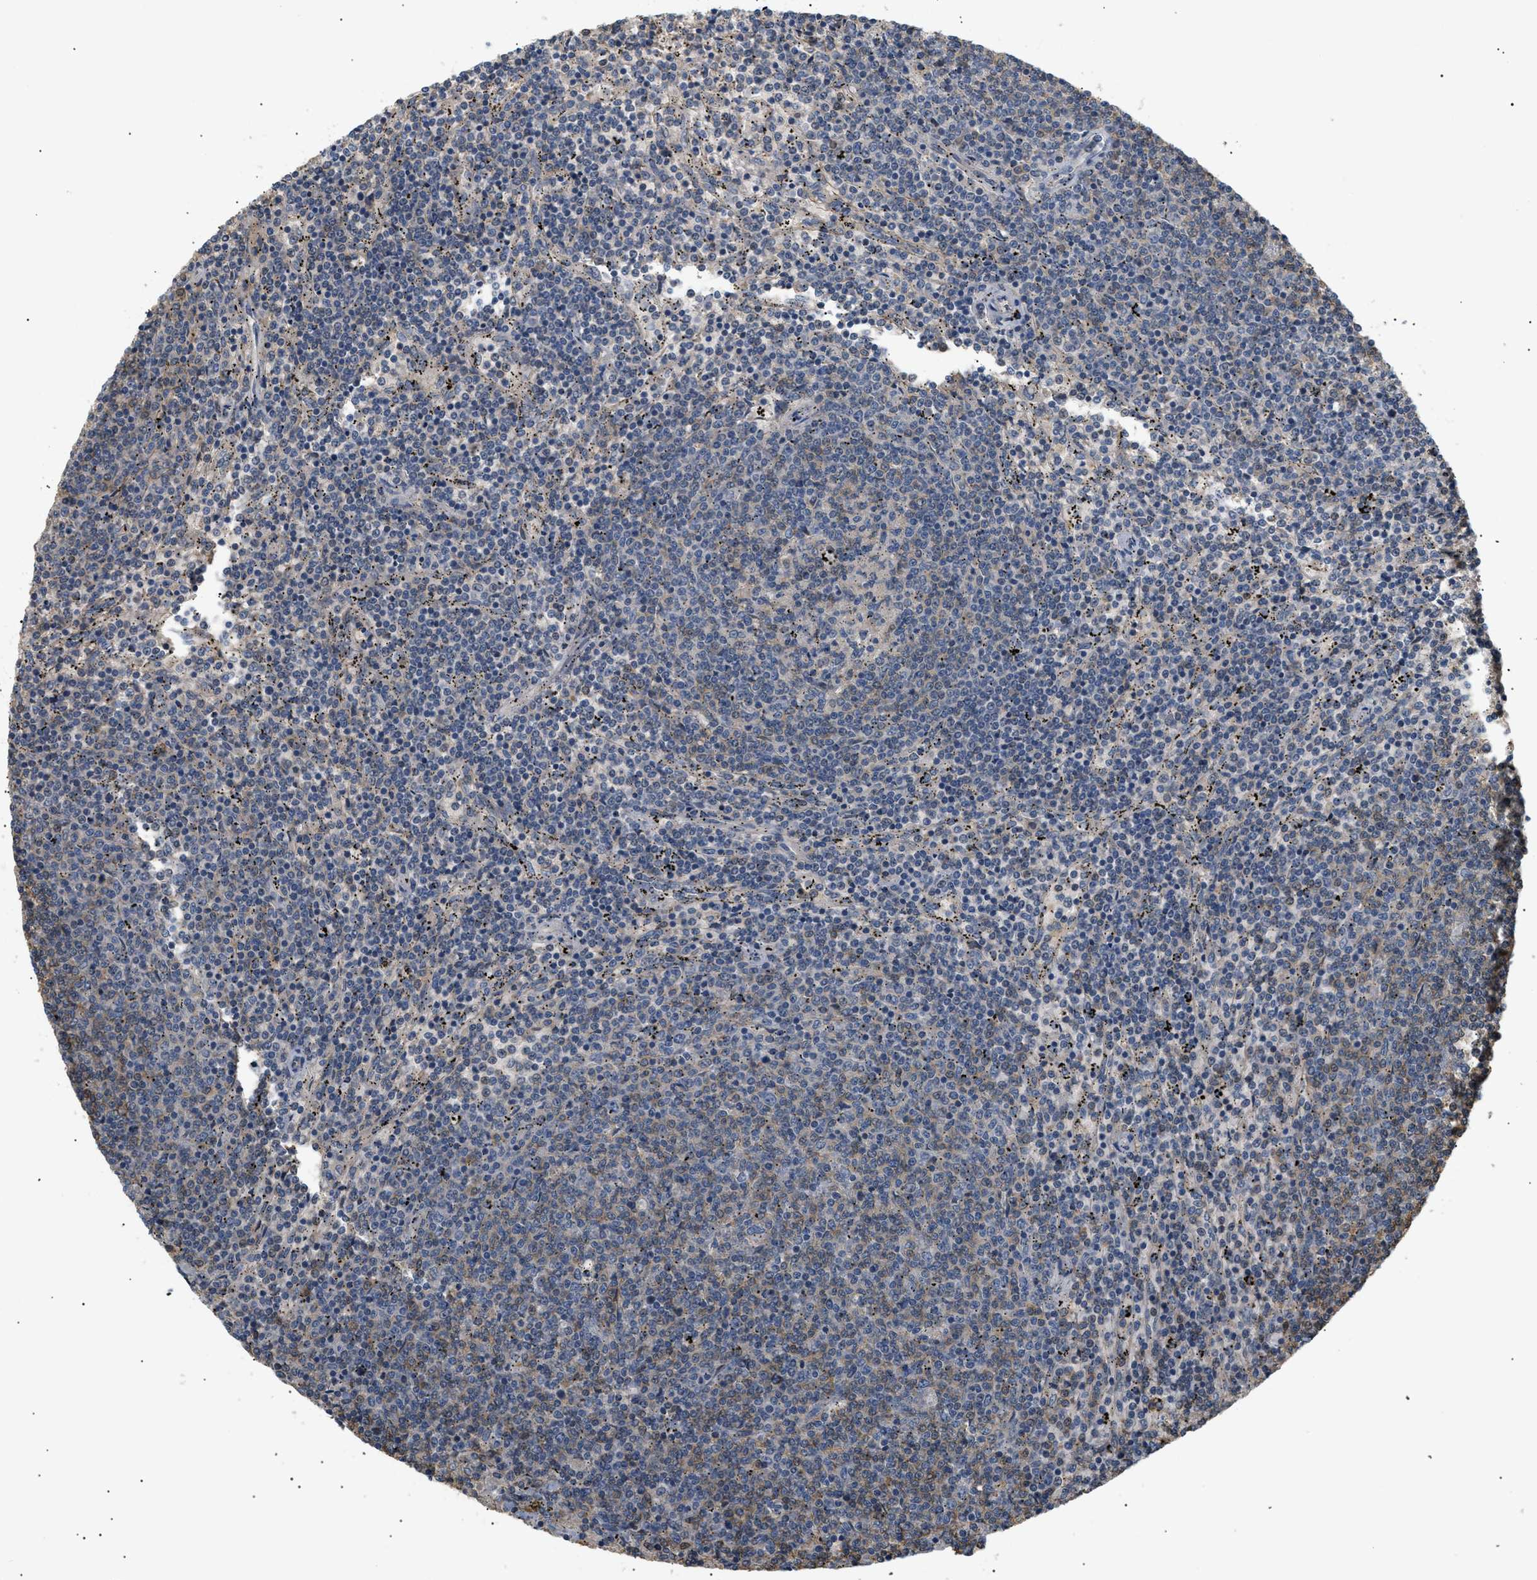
{"staining": {"intensity": "weak", "quantity": "25%-75%", "location": "cytoplasmic/membranous"}, "tissue": "lymphoma", "cell_type": "Tumor cells", "image_type": "cancer", "snomed": [{"axis": "morphology", "description": "Malignant lymphoma, non-Hodgkin's type, Low grade"}, {"axis": "topography", "description": "Spleen"}], "caption": "Approximately 25%-75% of tumor cells in human malignant lymphoma, non-Hodgkin's type (low-grade) demonstrate weak cytoplasmic/membranous protein positivity as visualized by brown immunohistochemical staining.", "gene": "FARS2", "patient": {"sex": "female", "age": 50}}